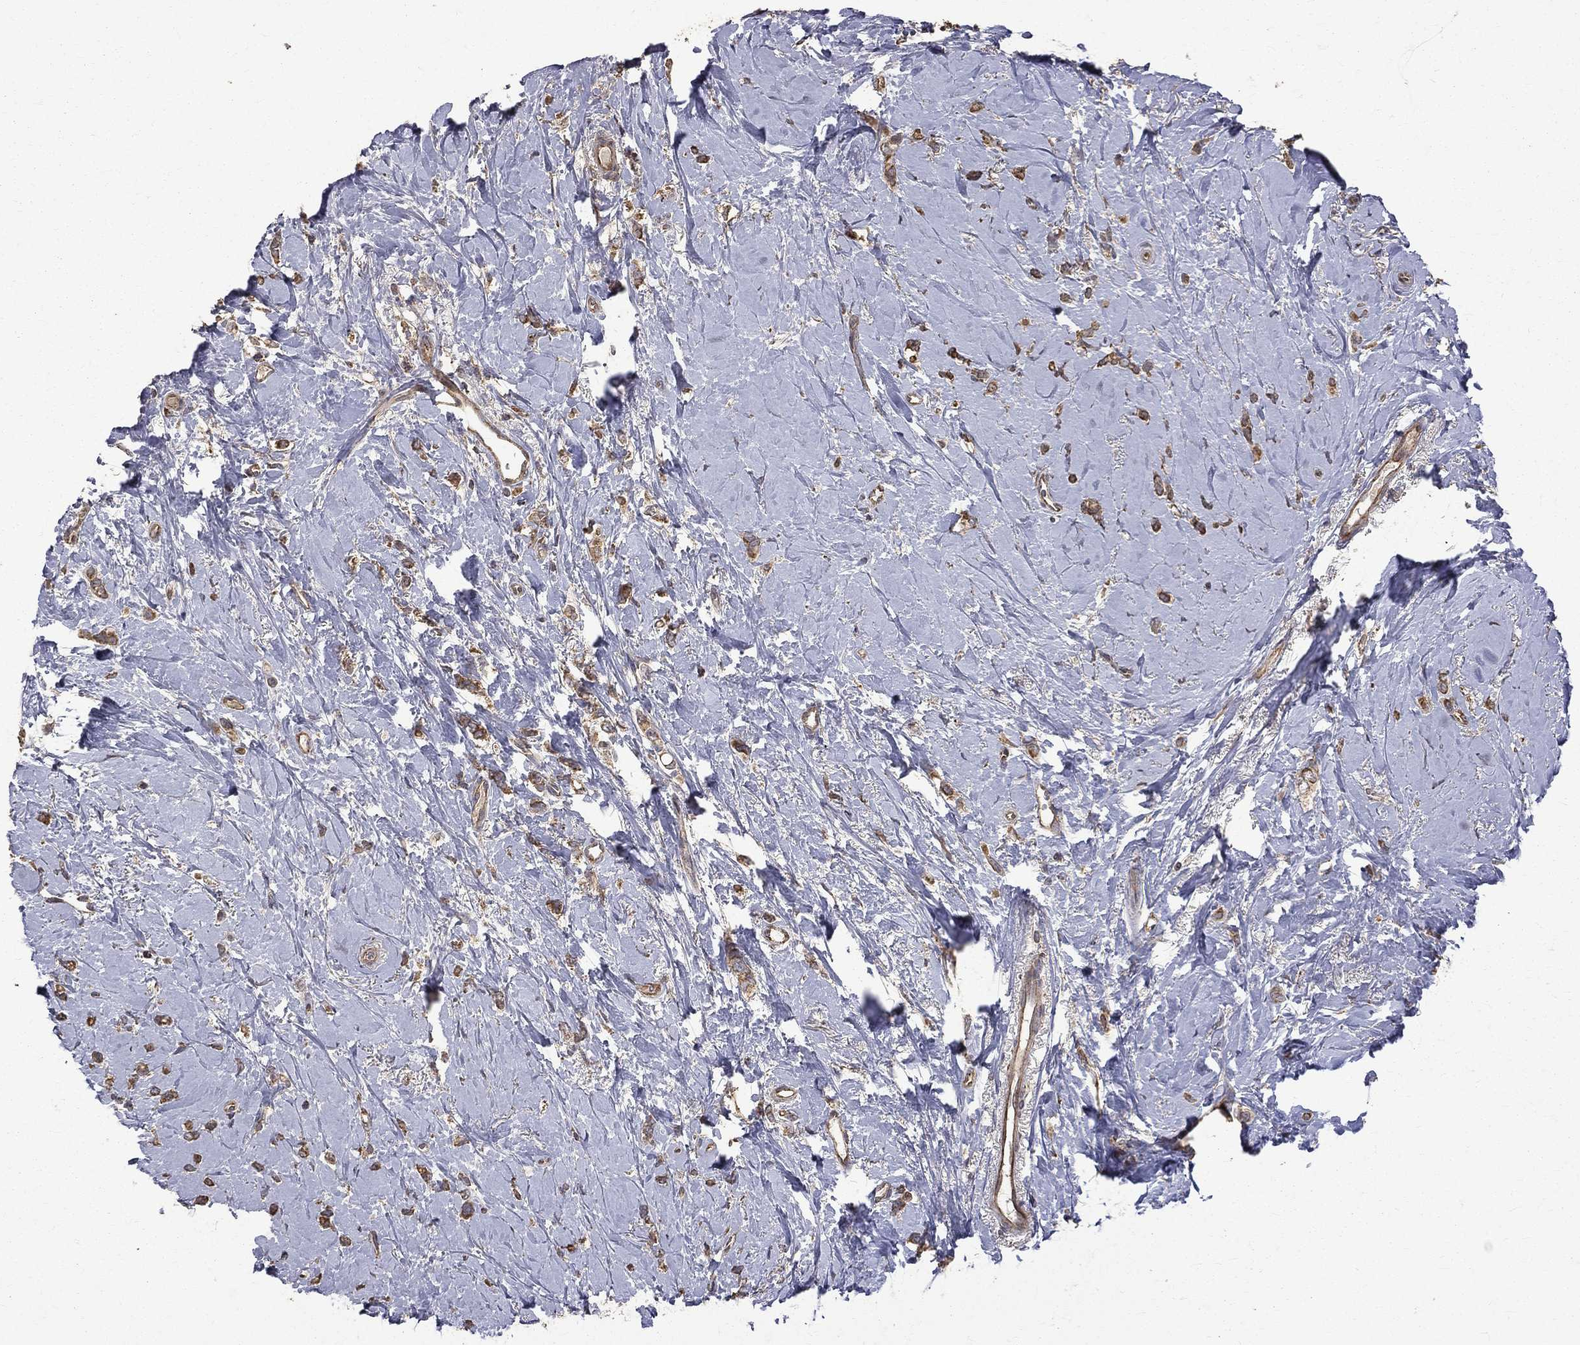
{"staining": {"intensity": "moderate", "quantity": ">75%", "location": "cytoplasmic/membranous"}, "tissue": "breast cancer", "cell_type": "Tumor cells", "image_type": "cancer", "snomed": [{"axis": "morphology", "description": "Lobular carcinoma"}, {"axis": "topography", "description": "Breast"}], "caption": "Protein staining exhibits moderate cytoplasmic/membranous positivity in approximately >75% of tumor cells in breast lobular carcinoma. The protein of interest is shown in brown color, while the nuclei are stained blue.", "gene": "RPGR", "patient": {"sex": "female", "age": 66}}